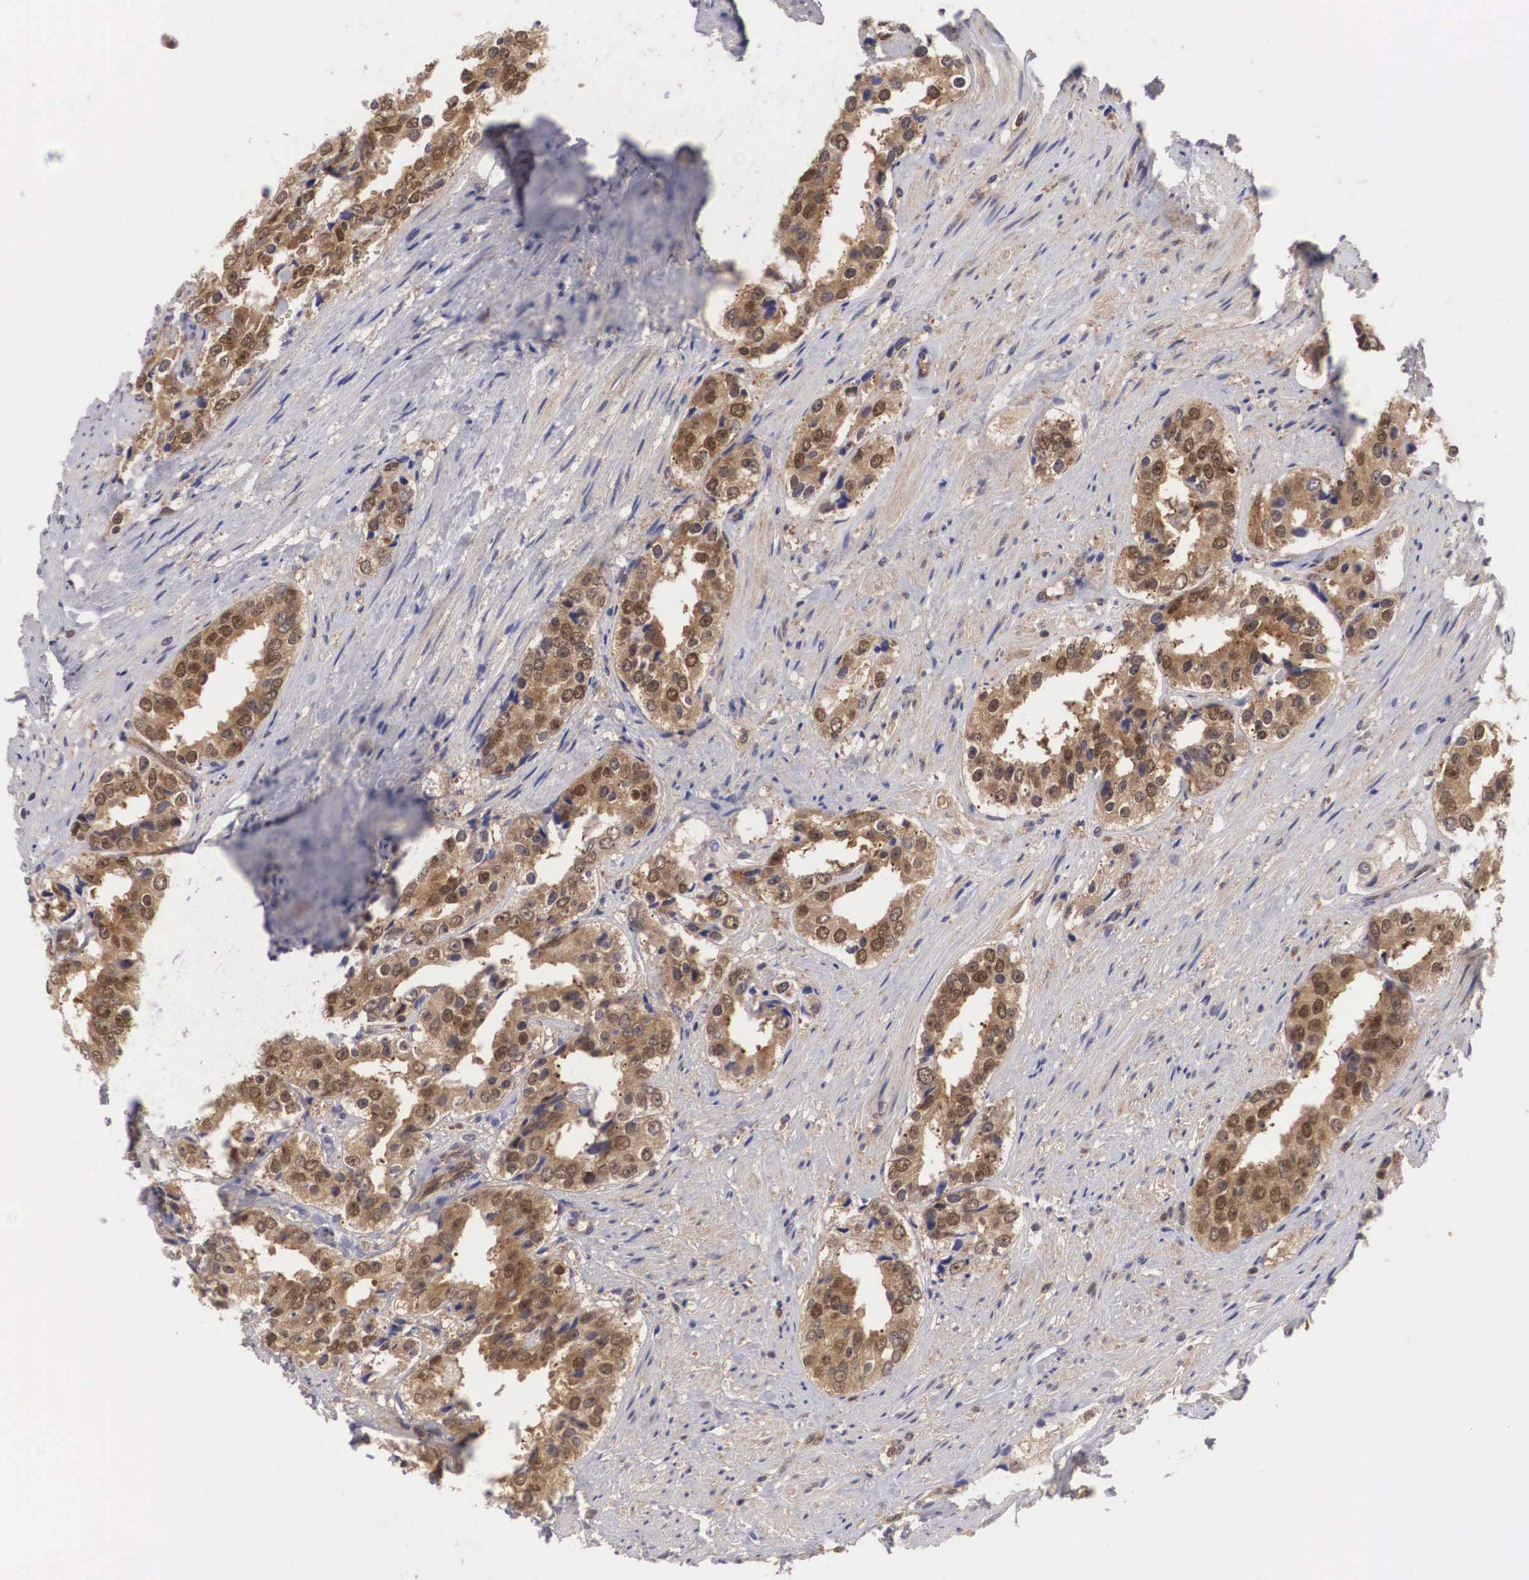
{"staining": {"intensity": "moderate", "quantity": ">75%", "location": "cytoplasmic/membranous,nuclear"}, "tissue": "prostate cancer", "cell_type": "Tumor cells", "image_type": "cancer", "snomed": [{"axis": "morphology", "description": "Adenocarcinoma, Medium grade"}, {"axis": "topography", "description": "Prostate"}], "caption": "This micrograph exhibits immunohistochemistry staining of human prostate cancer, with medium moderate cytoplasmic/membranous and nuclear positivity in about >75% of tumor cells.", "gene": "ADSL", "patient": {"sex": "male", "age": 73}}